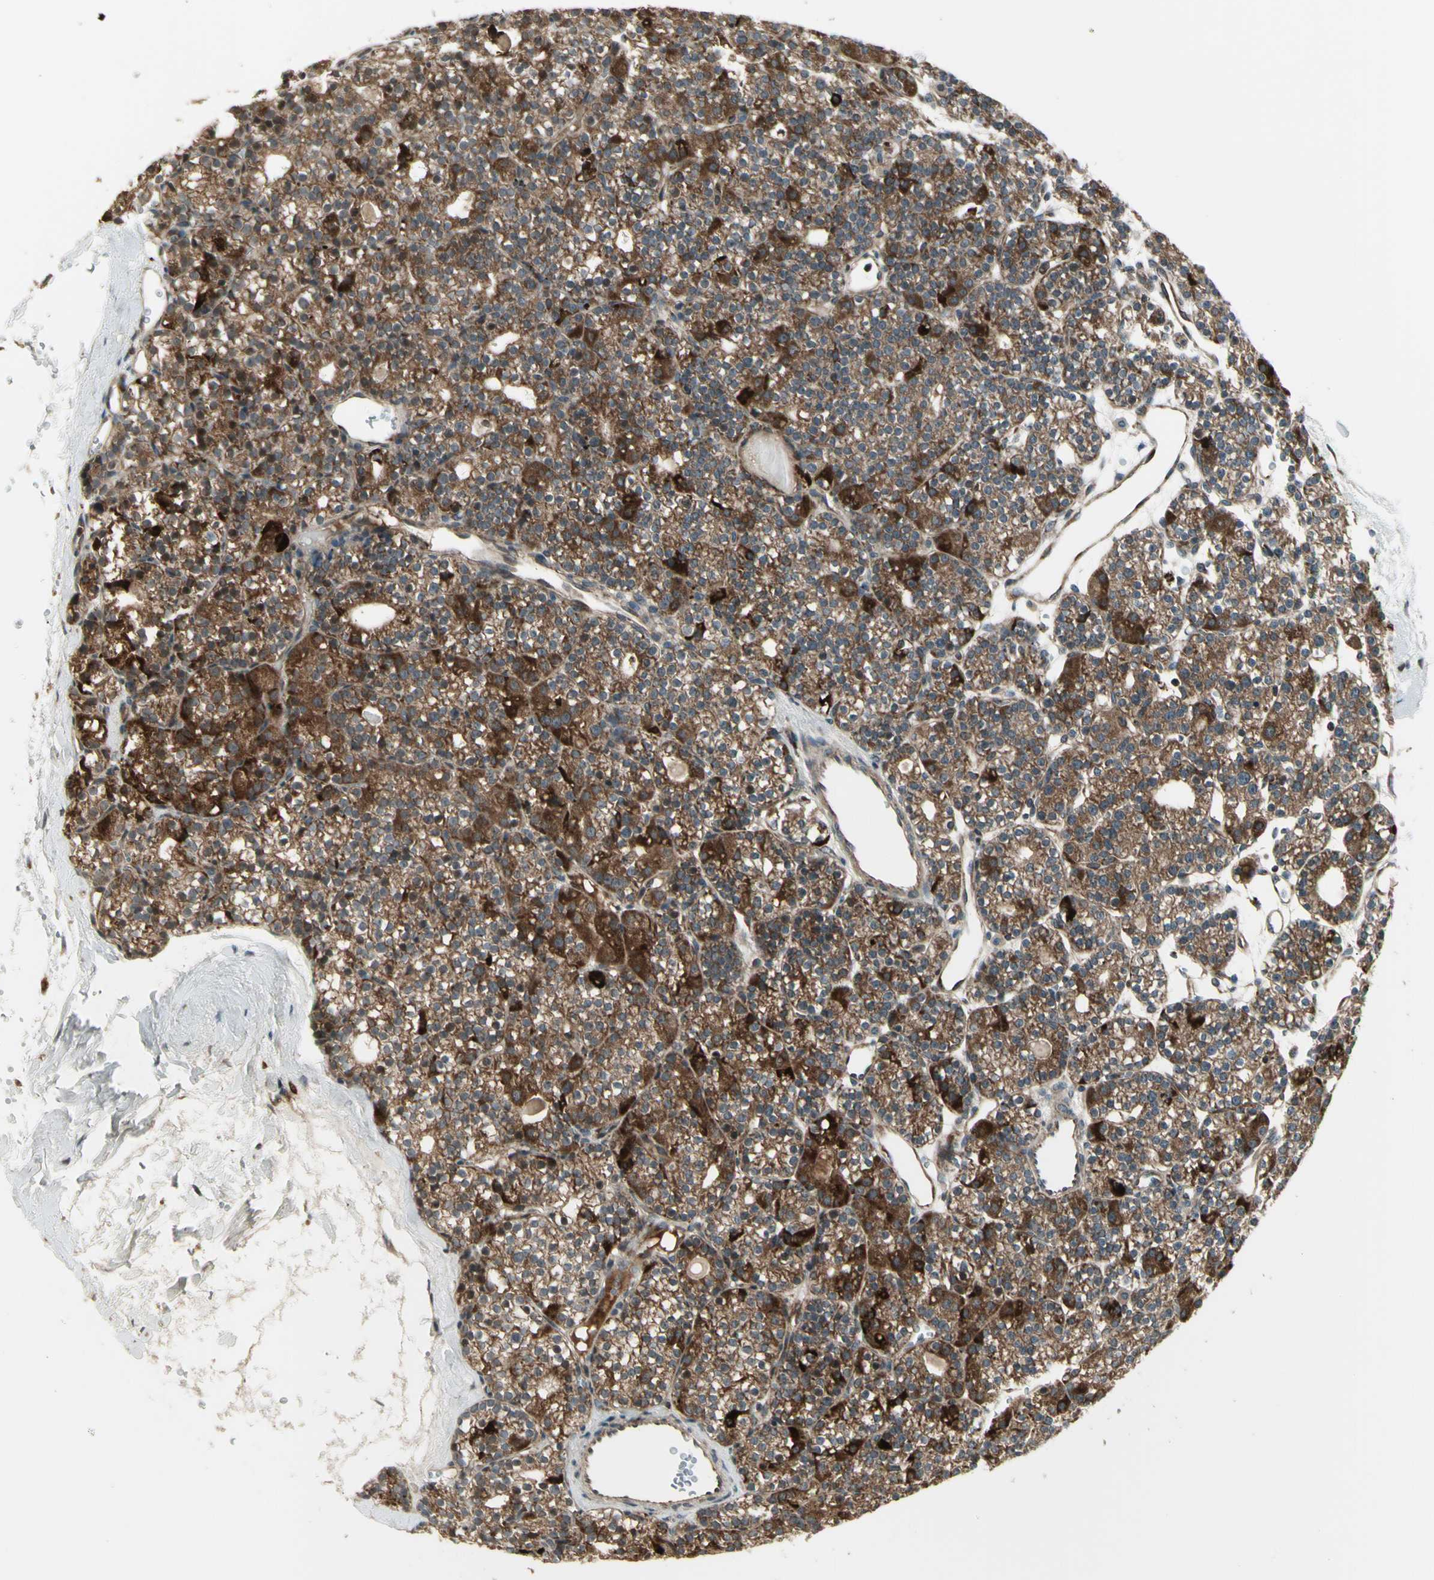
{"staining": {"intensity": "strong", "quantity": ">75%", "location": "cytoplasmic/membranous"}, "tissue": "parathyroid gland", "cell_type": "Glandular cells", "image_type": "normal", "snomed": [{"axis": "morphology", "description": "Normal tissue, NOS"}, {"axis": "topography", "description": "Parathyroid gland"}], "caption": "Normal parathyroid gland demonstrates strong cytoplasmic/membranous positivity in about >75% of glandular cells, visualized by immunohistochemistry.", "gene": "OSTM1", "patient": {"sex": "female", "age": 64}}